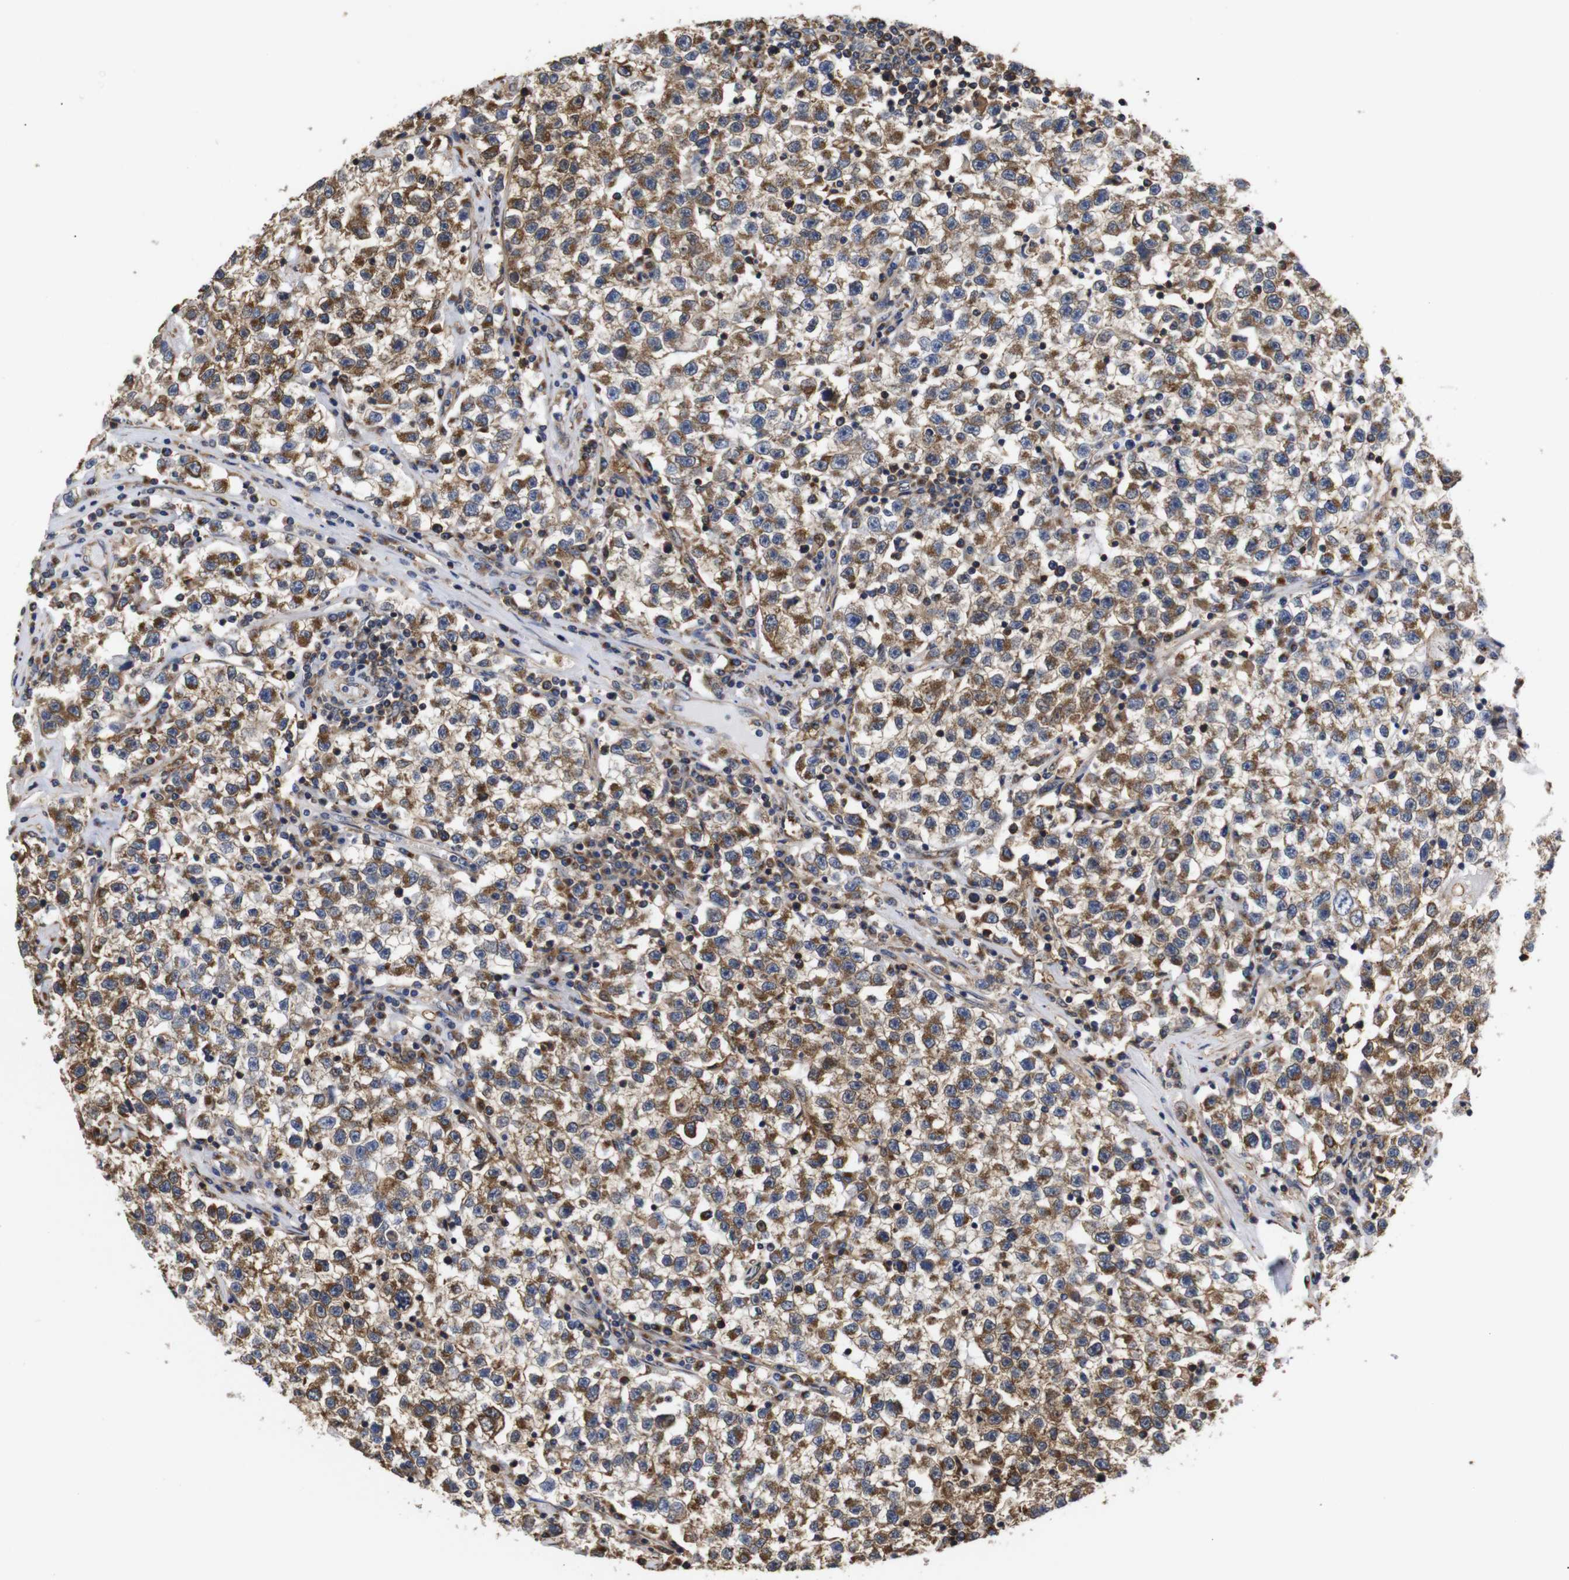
{"staining": {"intensity": "strong", "quantity": ">75%", "location": "cytoplasmic/membranous"}, "tissue": "testis cancer", "cell_type": "Tumor cells", "image_type": "cancer", "snomed": [{"axis": "morphology", "description": "Seminoma, NOS"}, {"axis": "topography", "description": "Testis"}], "caption": "Strong cytoplasmic/membranous staining for a protein is present in approximately >75% of tumor cells of testis cancer (seminoma) using immunohistochemistry.", "gene": "LRRCC1", "patient": {"sex": "male", "age": 22}}